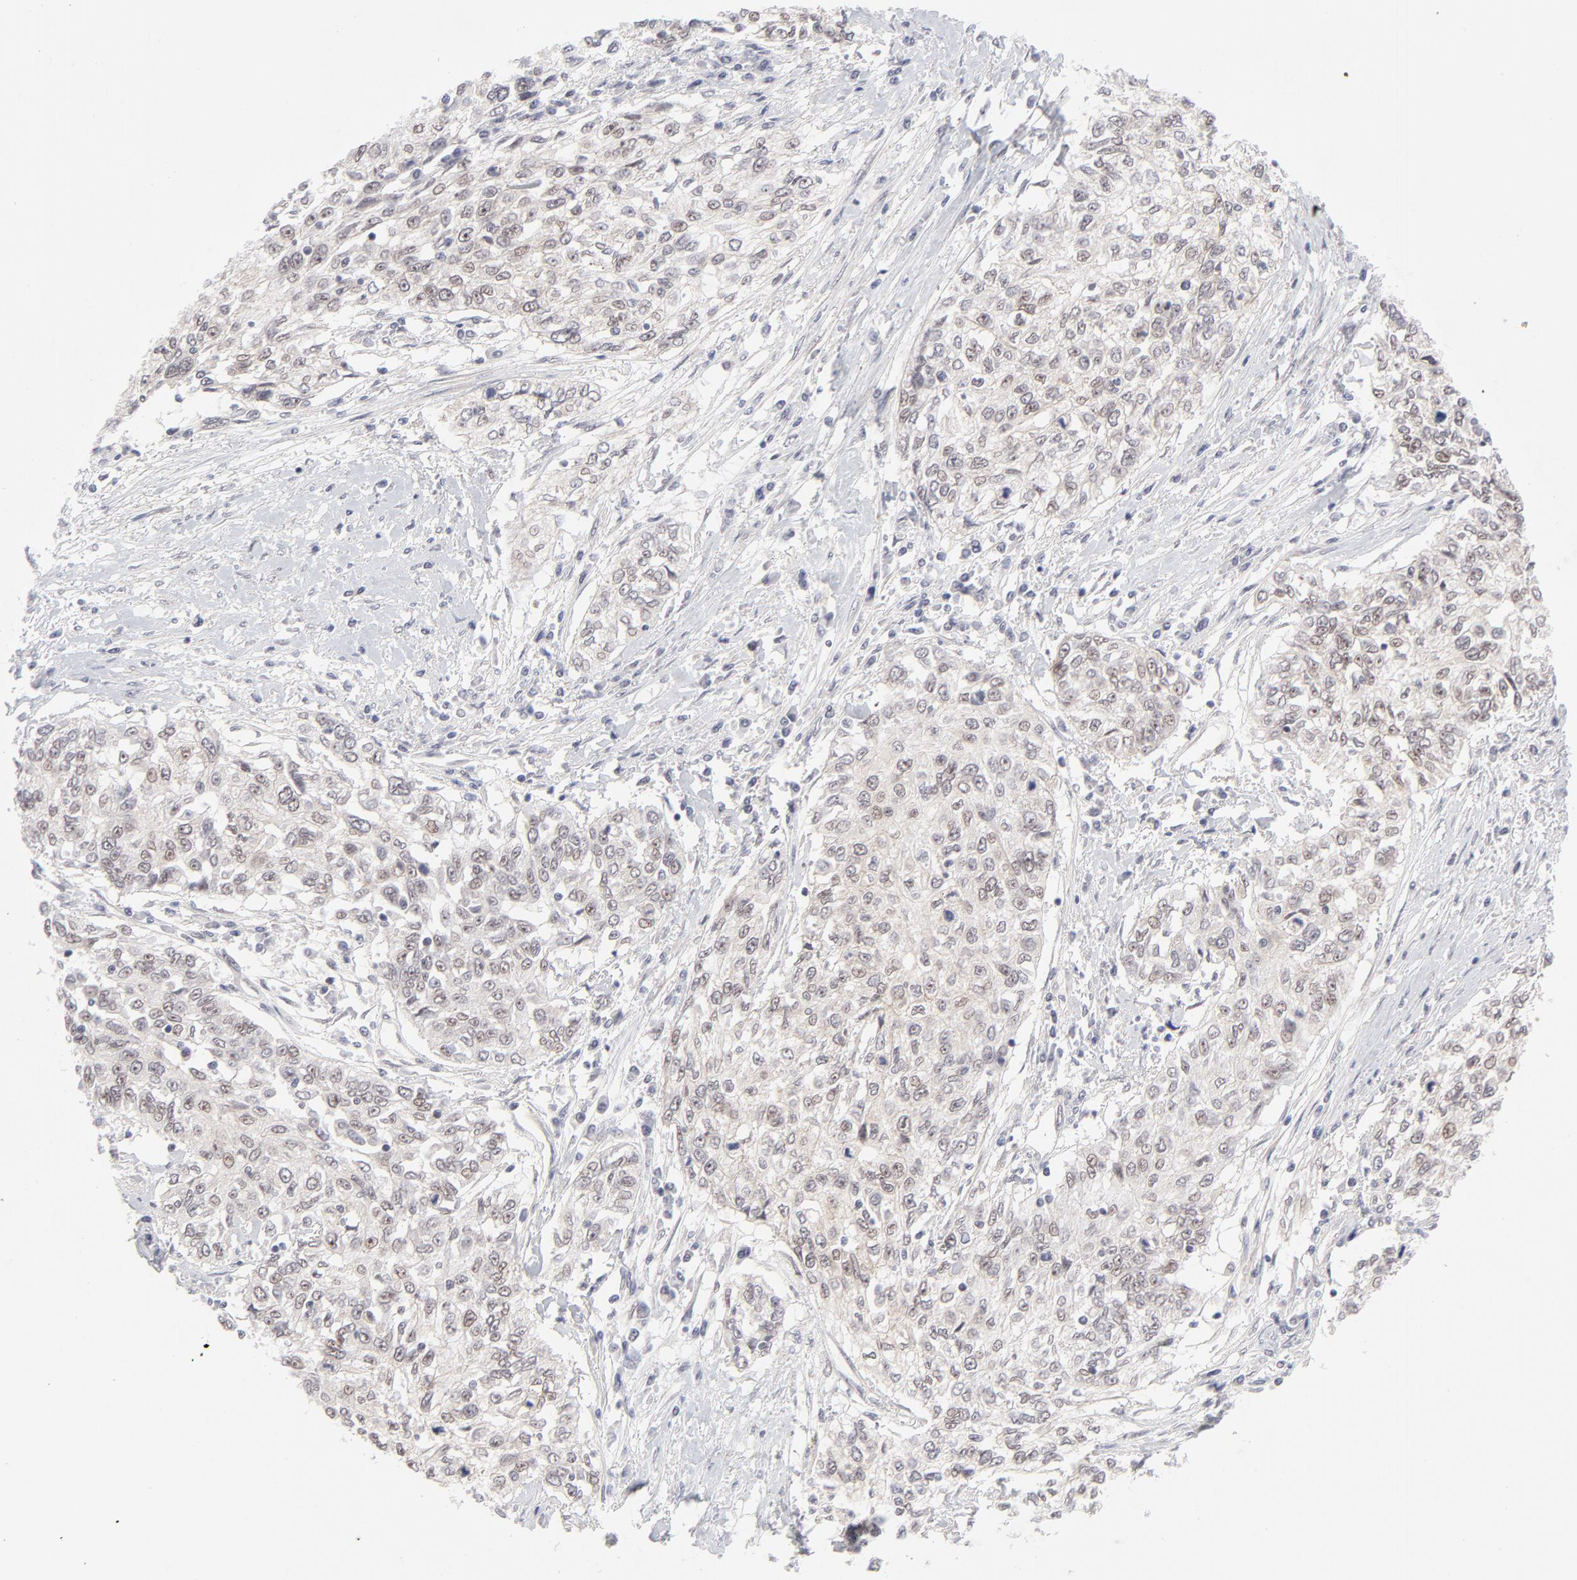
{"staining": {"intensity": "weak", "quantity": "25%-75%", "location": "cytoplasmic/membranous,nuclear"}, "tissue": "cervical cancer", "cell_type": "Tumor cells", "image_type": "cancer", "snomed": [{"axis": "morphology", "description": "Squamous cell carcinoma, NOS"}, {"axis": "topography", "description": "Cervix"}], "caption": "The image exhibits a brown stain indicating the presence of a protein in the cytoplasmic/membranous and nuclear of tumor cells in cervical cancer.", "gene": "NBN", "patient": {"sex": "female", "age": 57}}